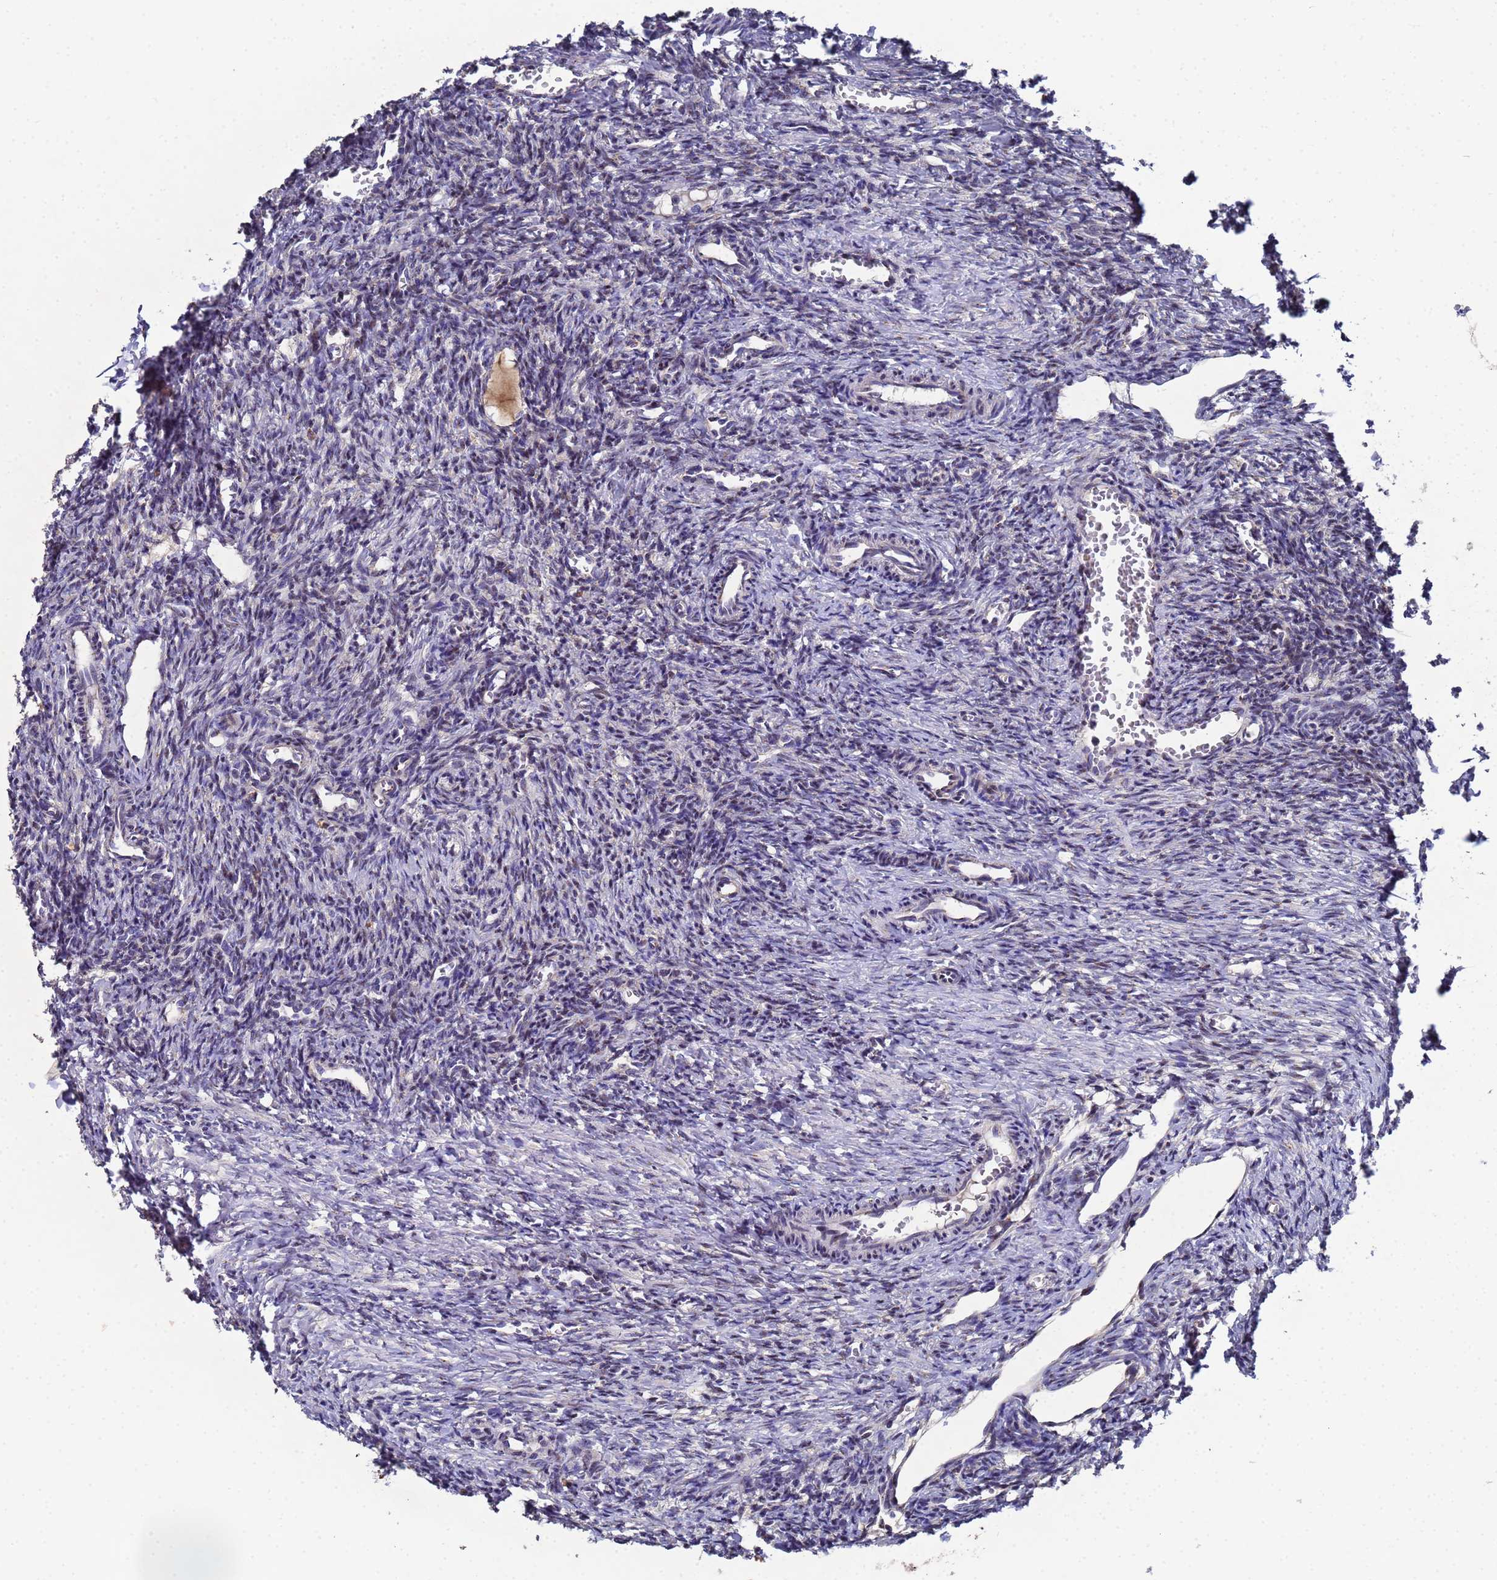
{"staining": {"intensity": "negative", "quantity": "none", "location": "none"}, "tissue": "ovary", "cell_type": "Ovarian stroma cells", "image_type": "normal", "snomed": [{"axis": "morphology", "description": "Normal tissue, NOS"}, {"axis": "topography", "description": "Ovary"}], "caption": "IHC micrograph of benign ovary: ovary stained with DAB displays no significant protein staining in ovarian stroma cells.", "gene": "NSUN6", "patient": {"sex": "female", "age": 27}}